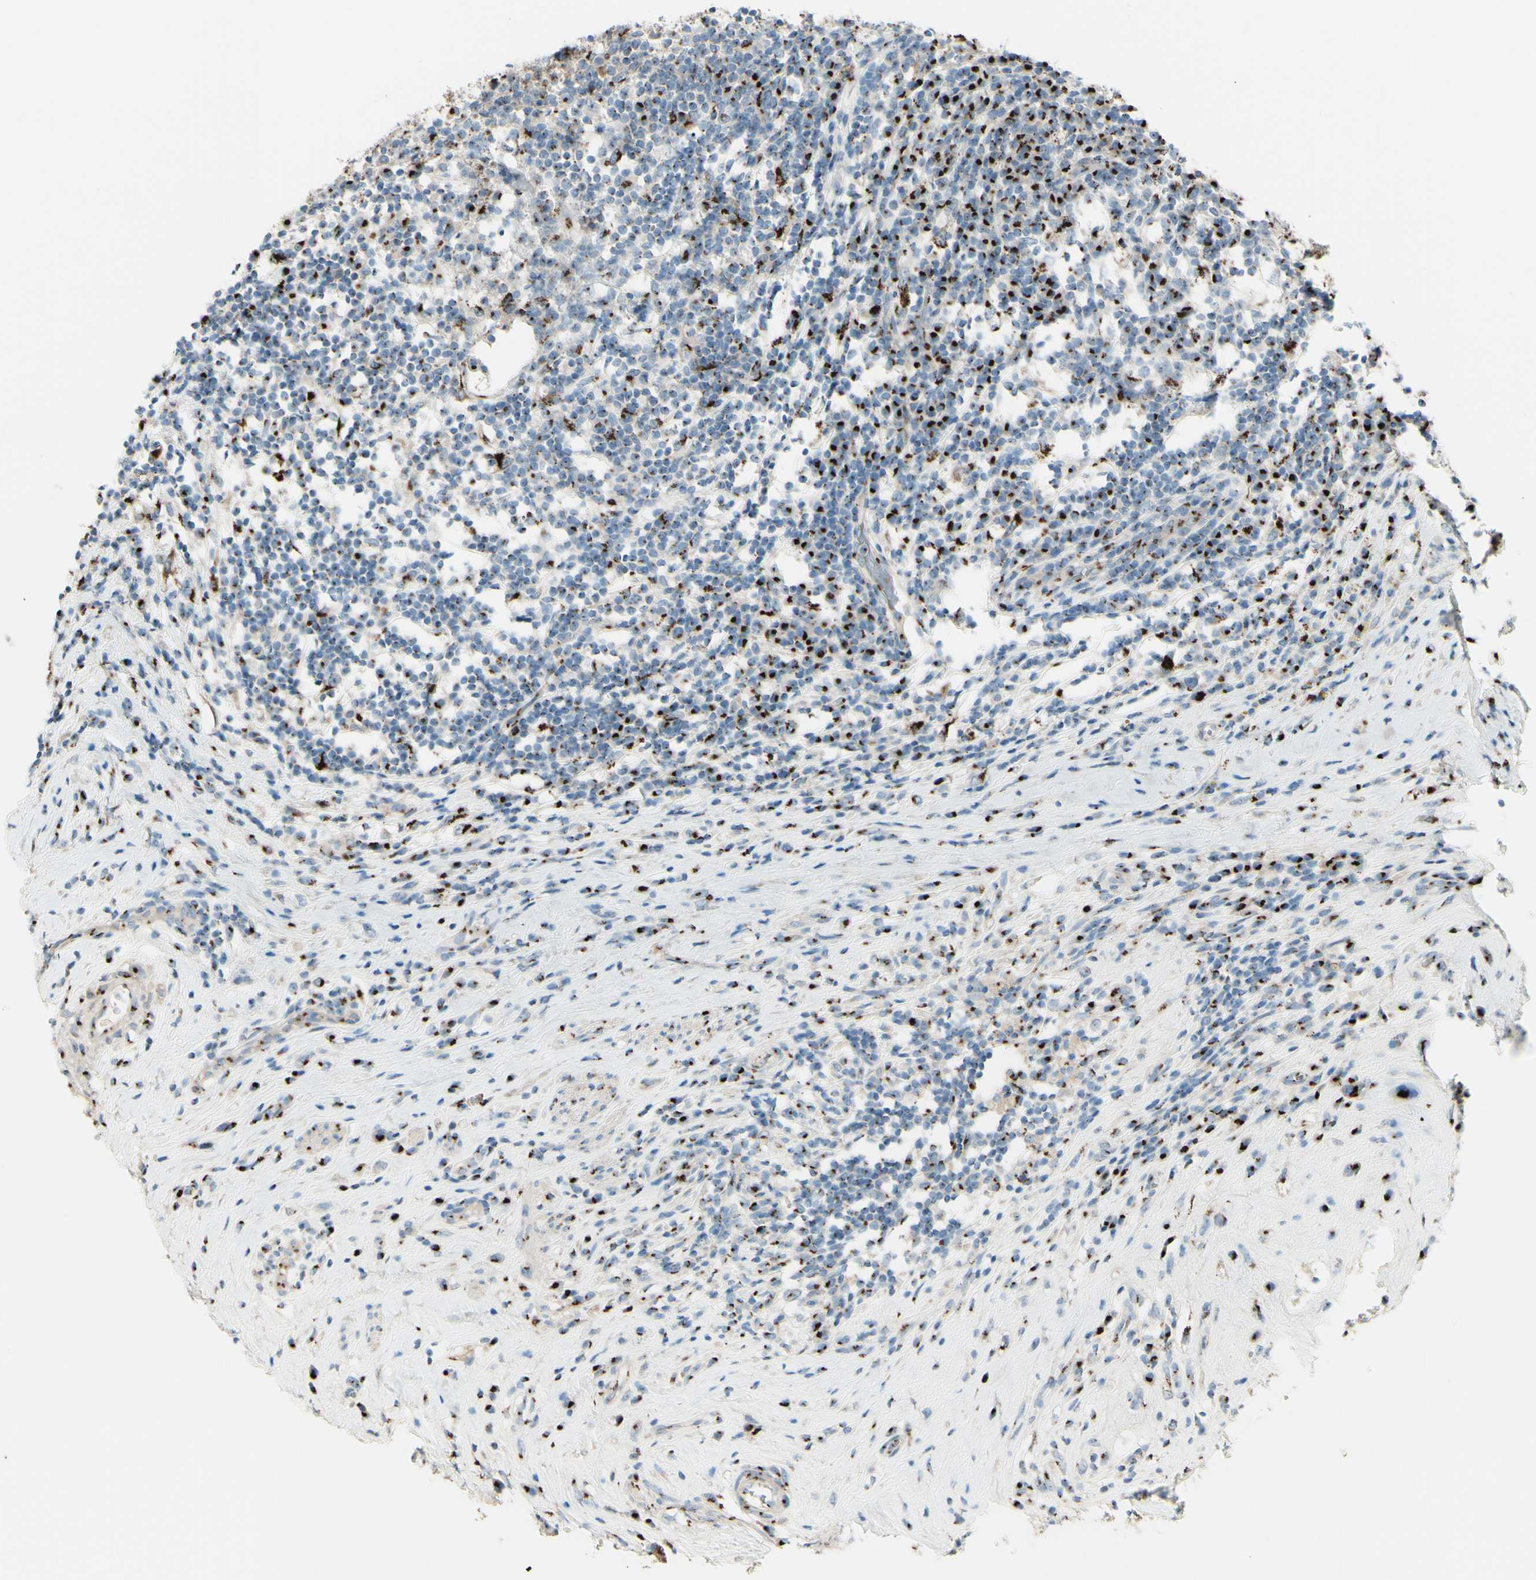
{"staining": {"intensity": "moderate", "quantity": ">75%", "location": "cytoplasmic/membranous"}, "tissue": "testis cancer", "cell_type": "Tumor cells", "image_type": "cancer", "snomed": [{"axis": "morphology", "description": "Necrosis, NOS"}, {"axis": "morphology", "description": "Carcinoma, Embryonal, NOS"}, {"axis": "topography", "description": "Testis"}], "caption": "This histopathology image shows IHC staining of testis embryonal carcinoma, with medium moderate cytoplasmic/membranous positivity in approximately >75% of tumor cells.", "gene": "BPNT2", "patient": {"sex": "male", "age": 19}}